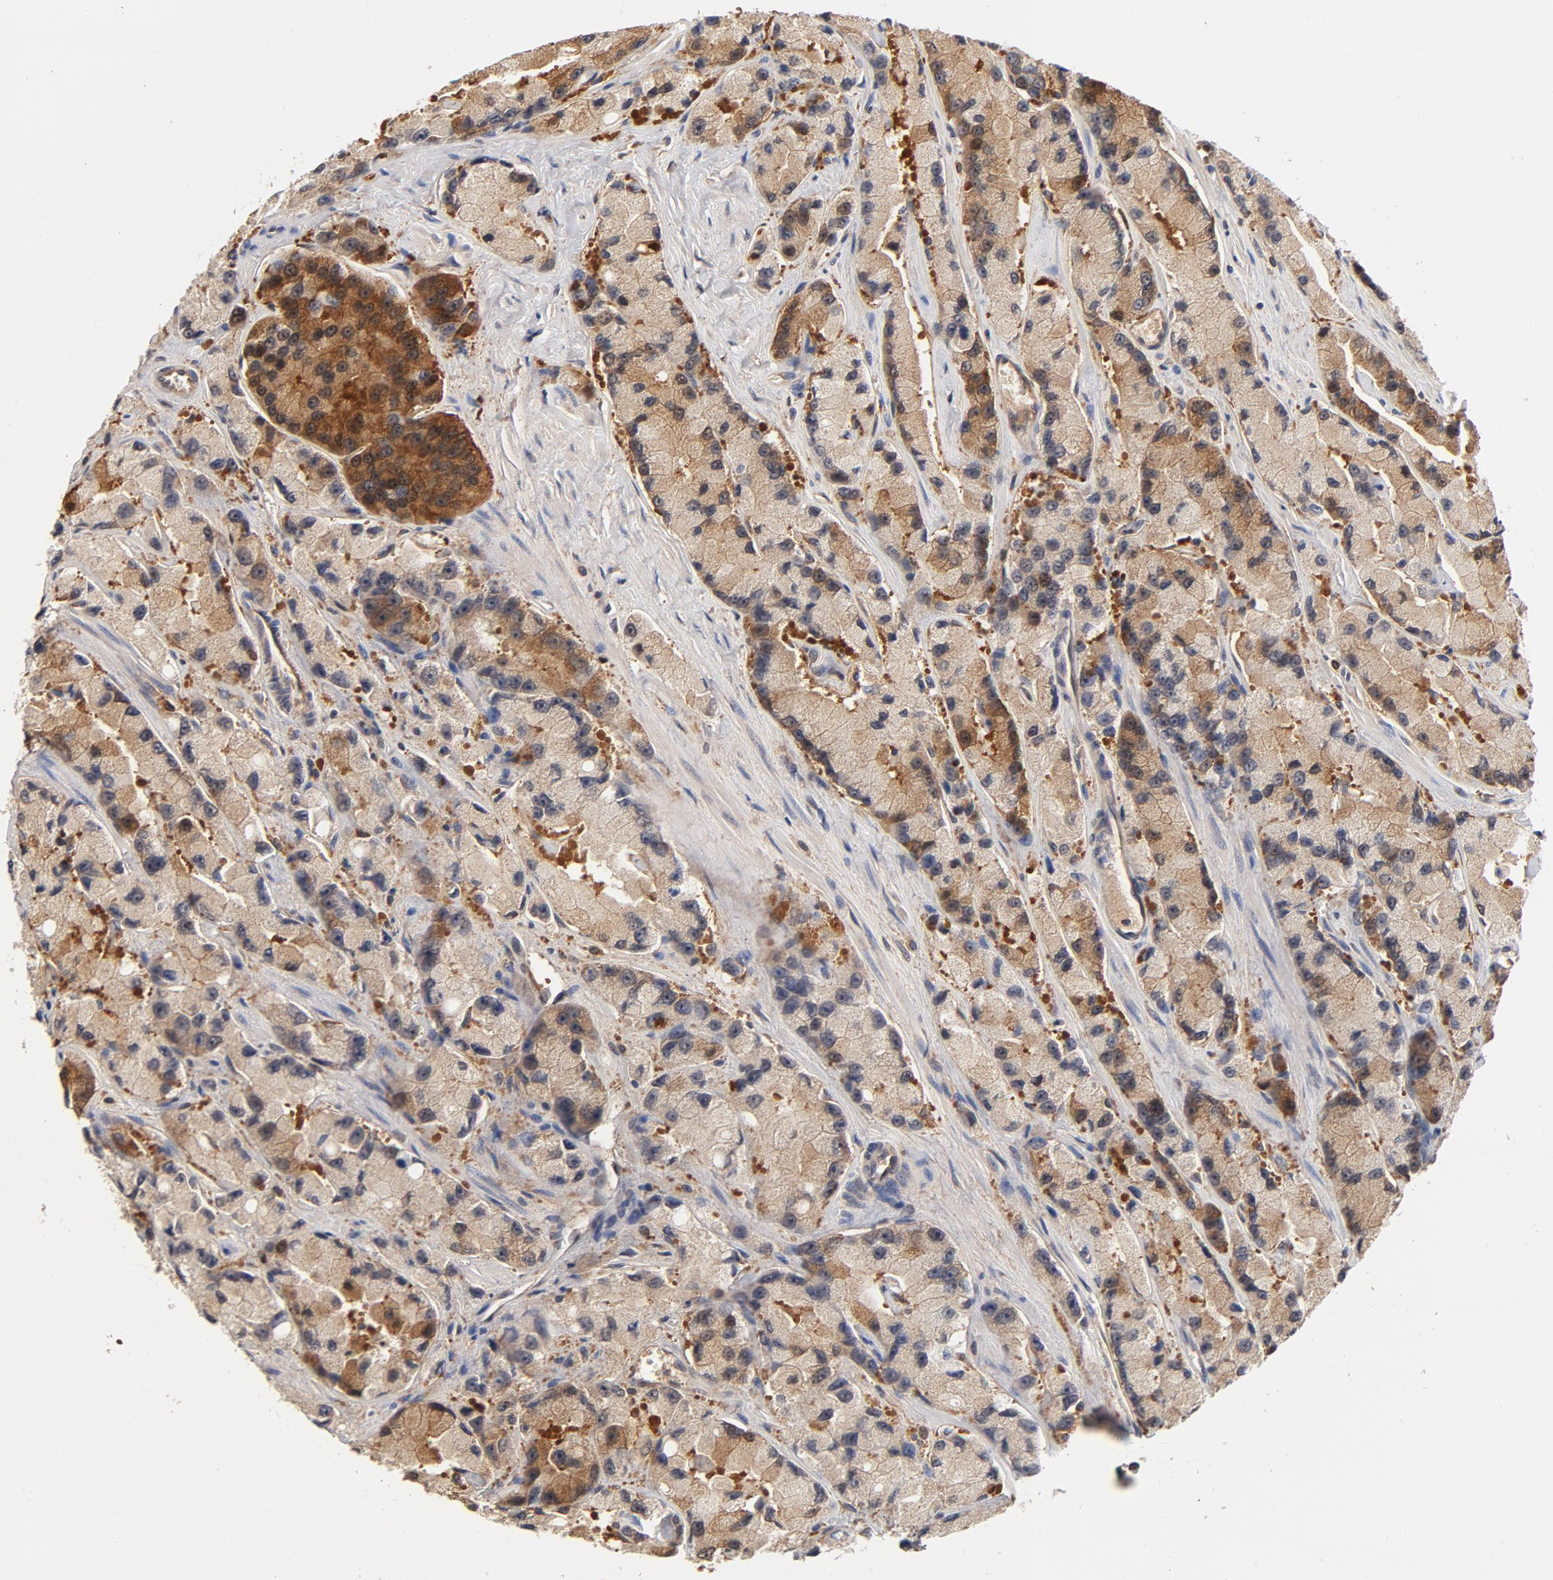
{"staining": {"intensity": "moderate", "quantity": "25%-75%", "location": "cytoplasmic/membranous"}, "tissue": "prostate cancer", "cell_type": "Tumor cells", "image_type": "cancer", "snomed": [{"axis": "morphology", "description": "Adenocarcinoma, High grade"}, {"axis": "topography", "description": "Prostate"}], "caption": "Protein analysis of prostate cancer (high-grade adenocarcinoma) tissue reveals moderate cytoplasmic/membranous staining in about 25%-75% of tumor cells.", "gene": "ASMTL", "patient": {"sex": "male", "age": 58}}